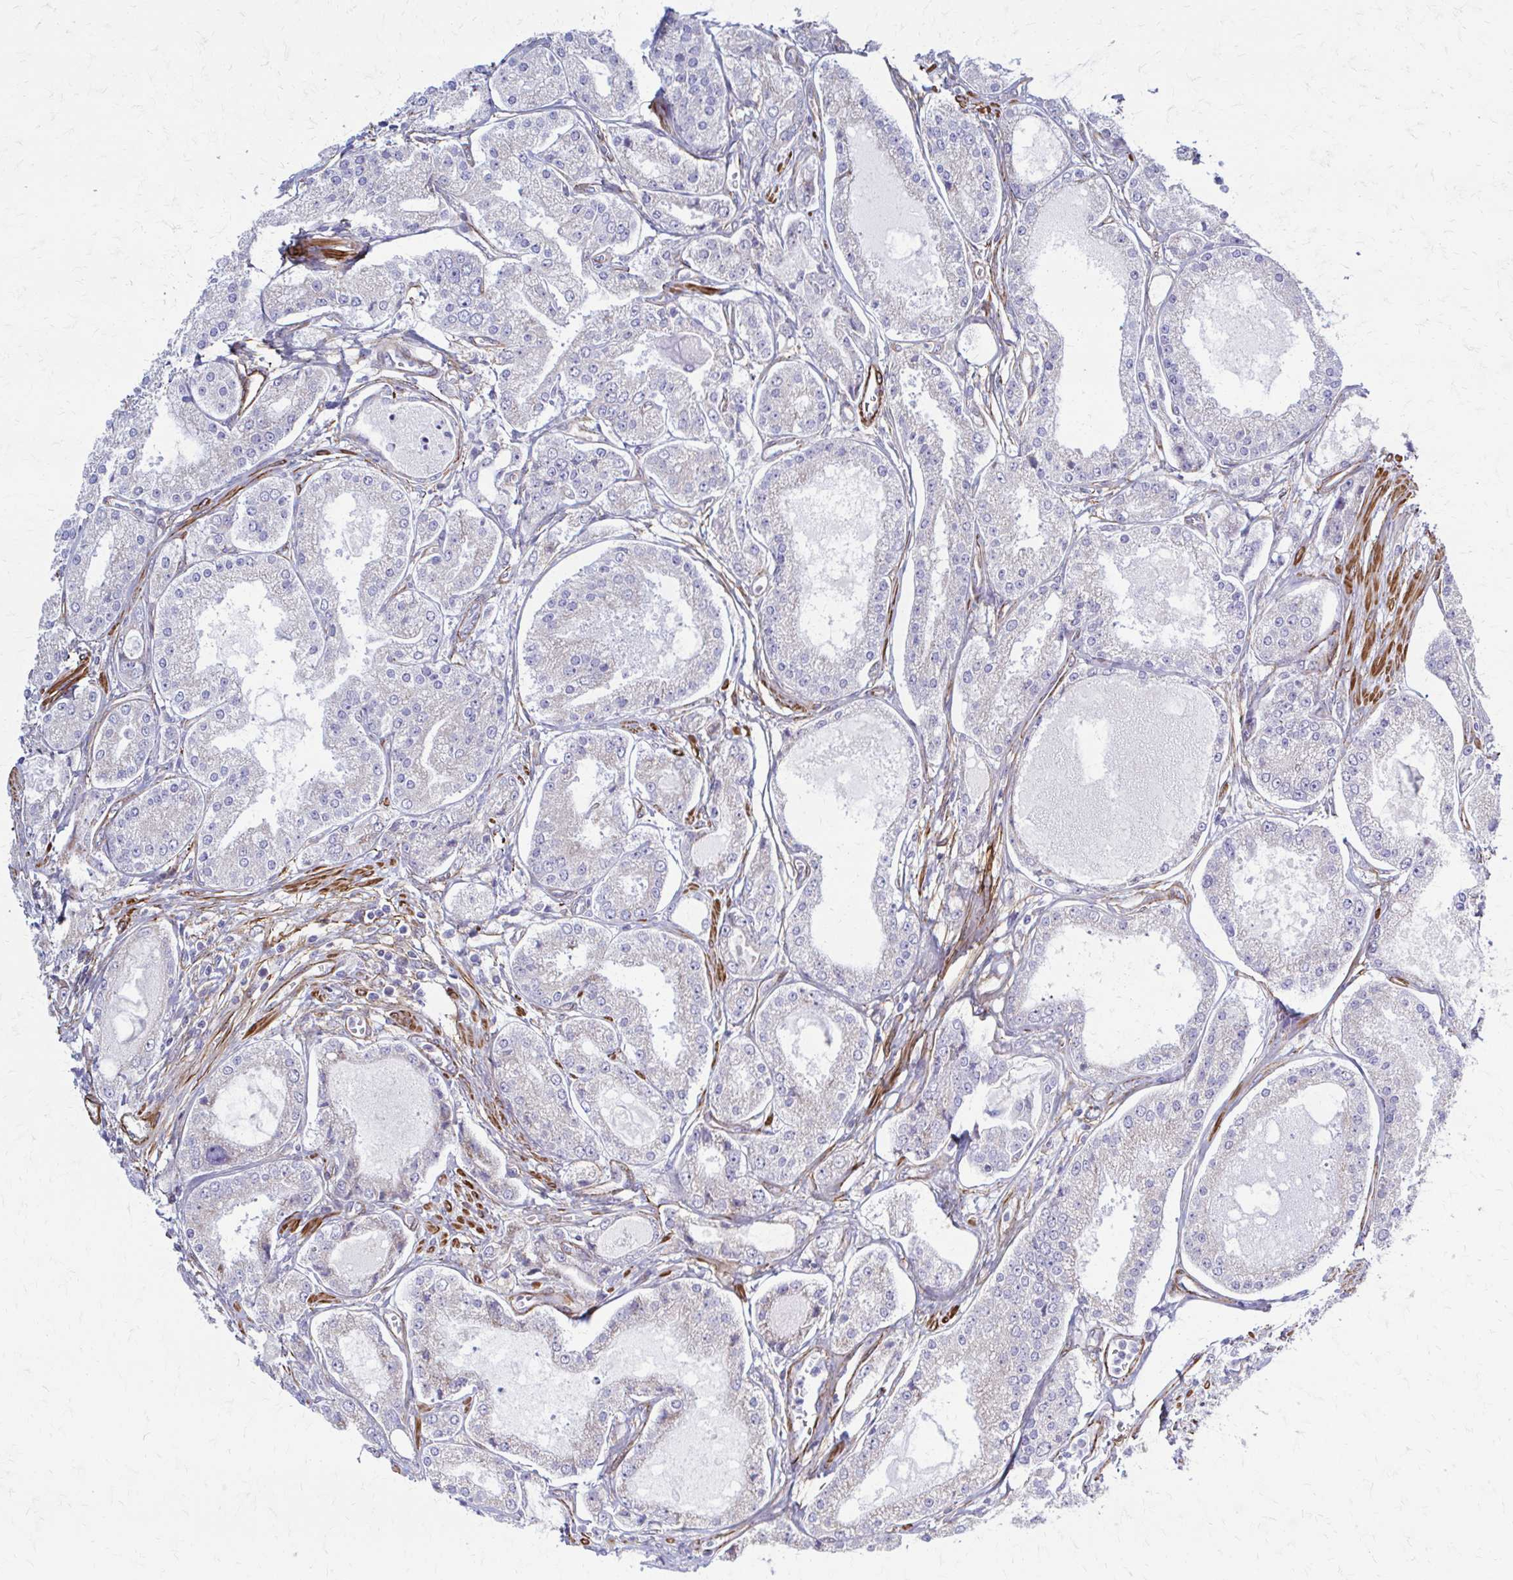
{"staining": {"intensity": "negative", "quantity": "none", "location": "none"}, "tissue": "prostate cancer", "cell_type": "Tumor cells", "image_type": "cancer", "snomed": [{"axis": "morphology", "description": "Adenocarcinoma, High grade"}, {"axis": "topography", "description": "Prostate"}], "caption": "High magnification brightfield microscopy of prostate cancer stained with DAB (brown) and counterstained with hematoxylin (blue): tumor cells show no significant expression.", "gene": "TIMMDC1", "patient": {"sex": "male", "age": 66}}